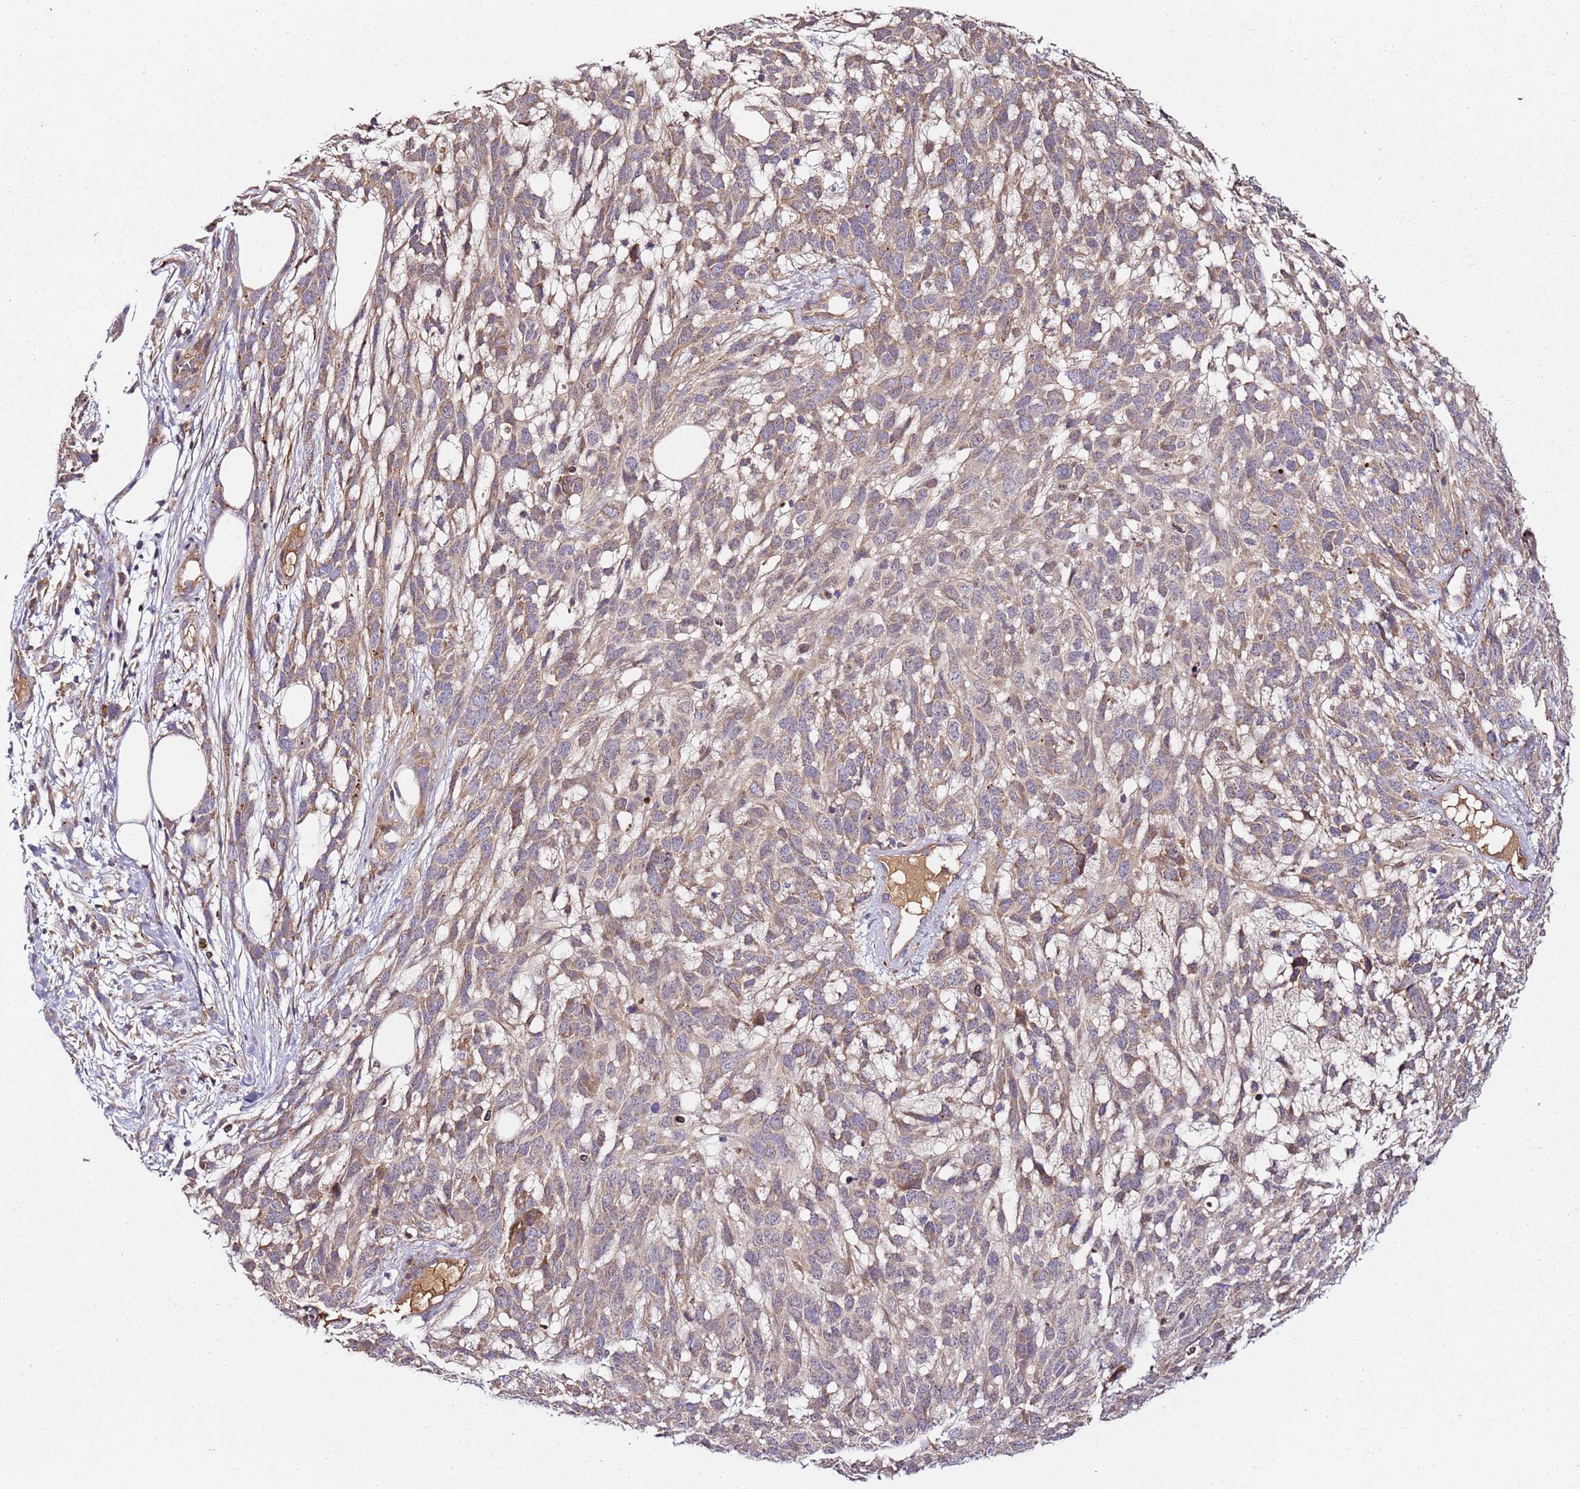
{"staining": {"intensity": "weak", "quantity": ">75%", "location": "cytoplasmic/membranous"}, "tissue": "melanoma", "cell_type": "Tumor cells", "image_type": "cancer", "snomed": [{"axis": "morphology", "description": "Normal morphology"}, {"axis": "morphology", "description": "Malignant melanoma, NOS"}, {"axis": "topography", "description": "Skin"}], "caption": "This is an image of IHC staining of melanoma, which shows weak positivity in the cytoplasmic/membranous of tumor cells.", "gene": "KRTAP21-3", "patient": {"sex": "female", "age": 72}}